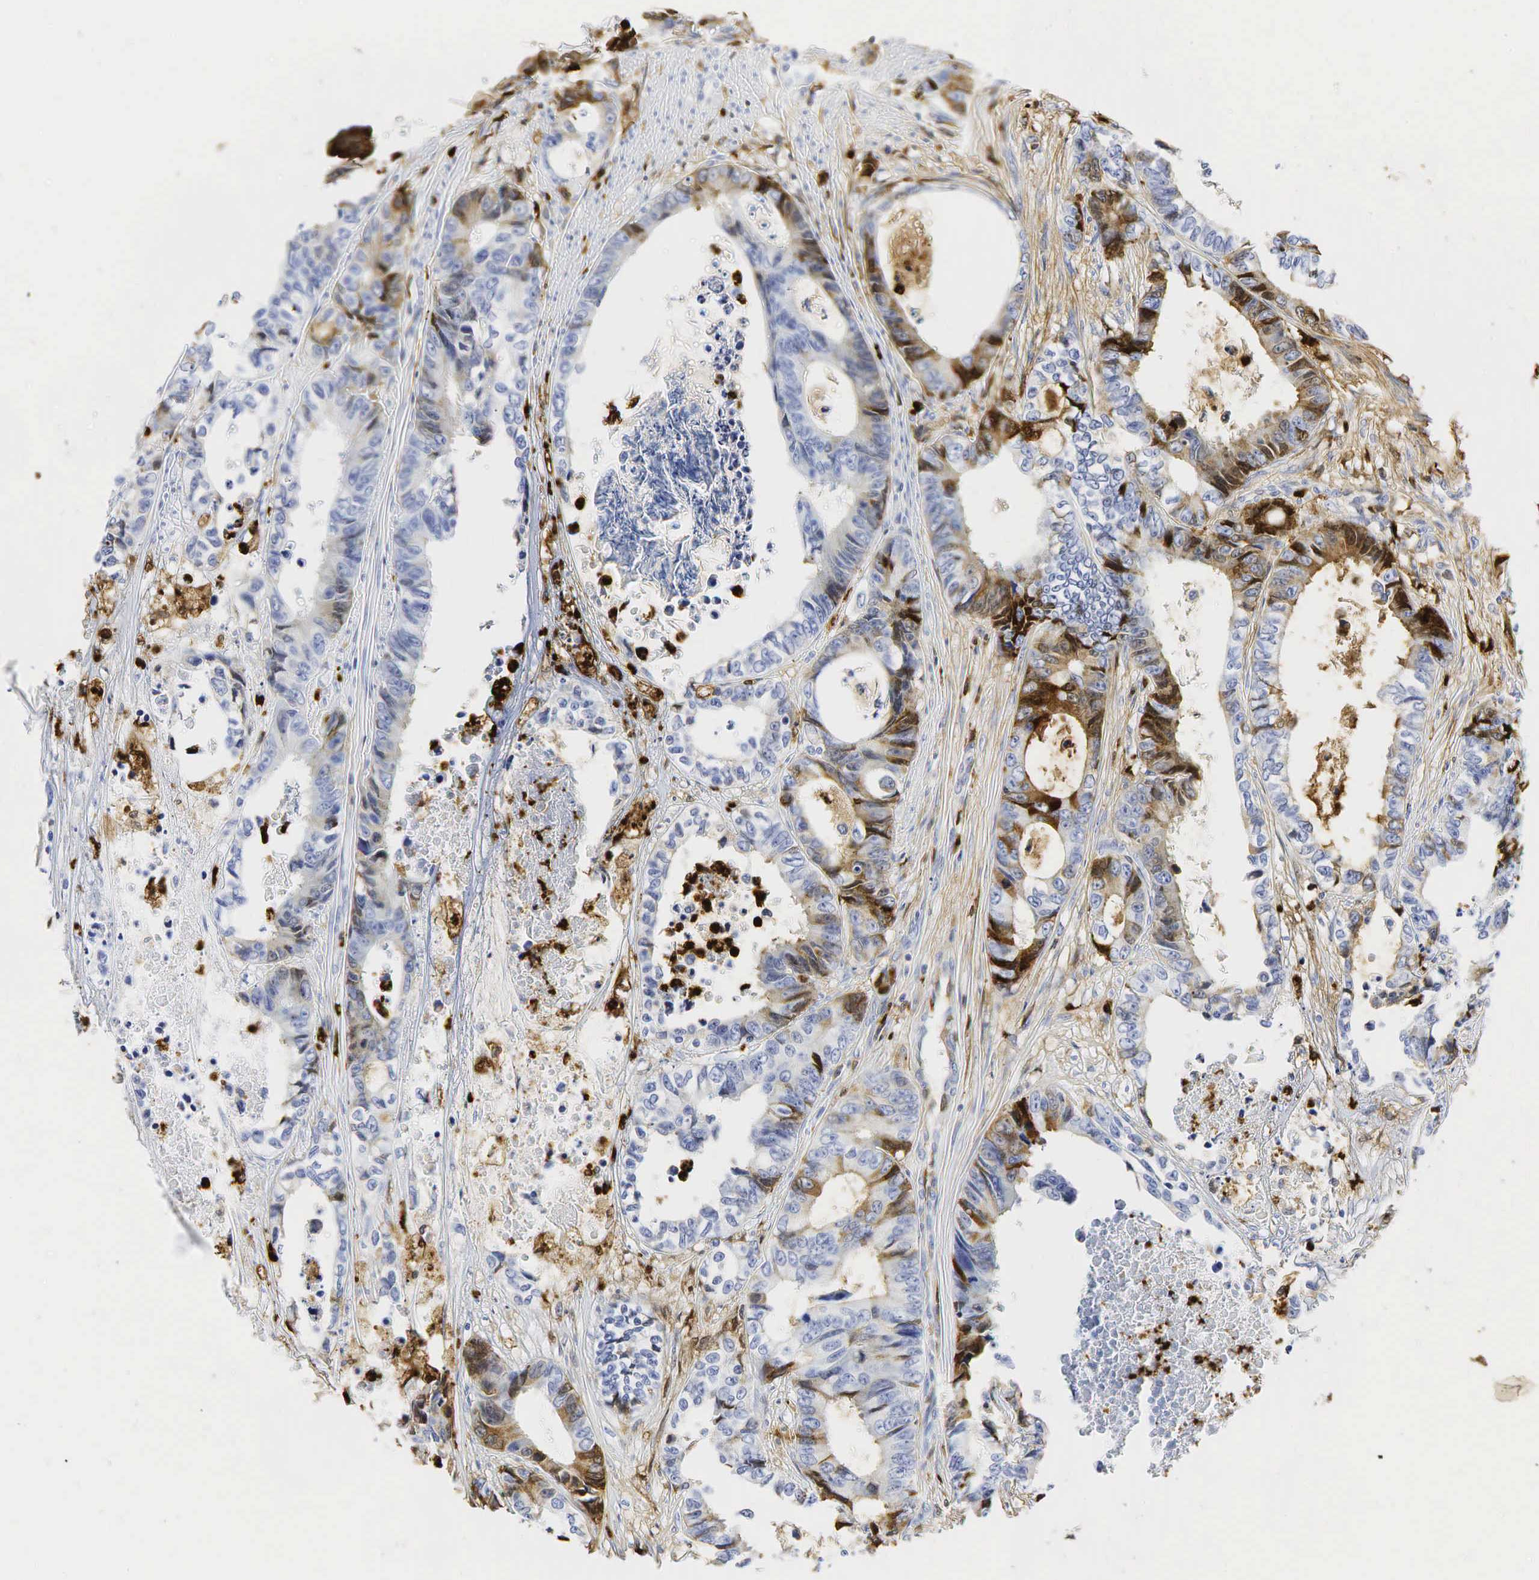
{"staining": {"intensity": "weak", "quantity": "<25%", "location": "cytoplasmic/membranous"}, "tissue": "colorectal cancer", "cell_type": "Tumor cells", "image_type": "cancer", "snomed": [{"axis": "morphology", "description": "Adenocarcinoma, NOS"}, {"axis": "topography", "description": "Rectum"}], "caption": "Tumor cells show no significant staining in colorectal cancer.", "gene": "LYZ", "patient": {"sex": "female", "age": 98}}